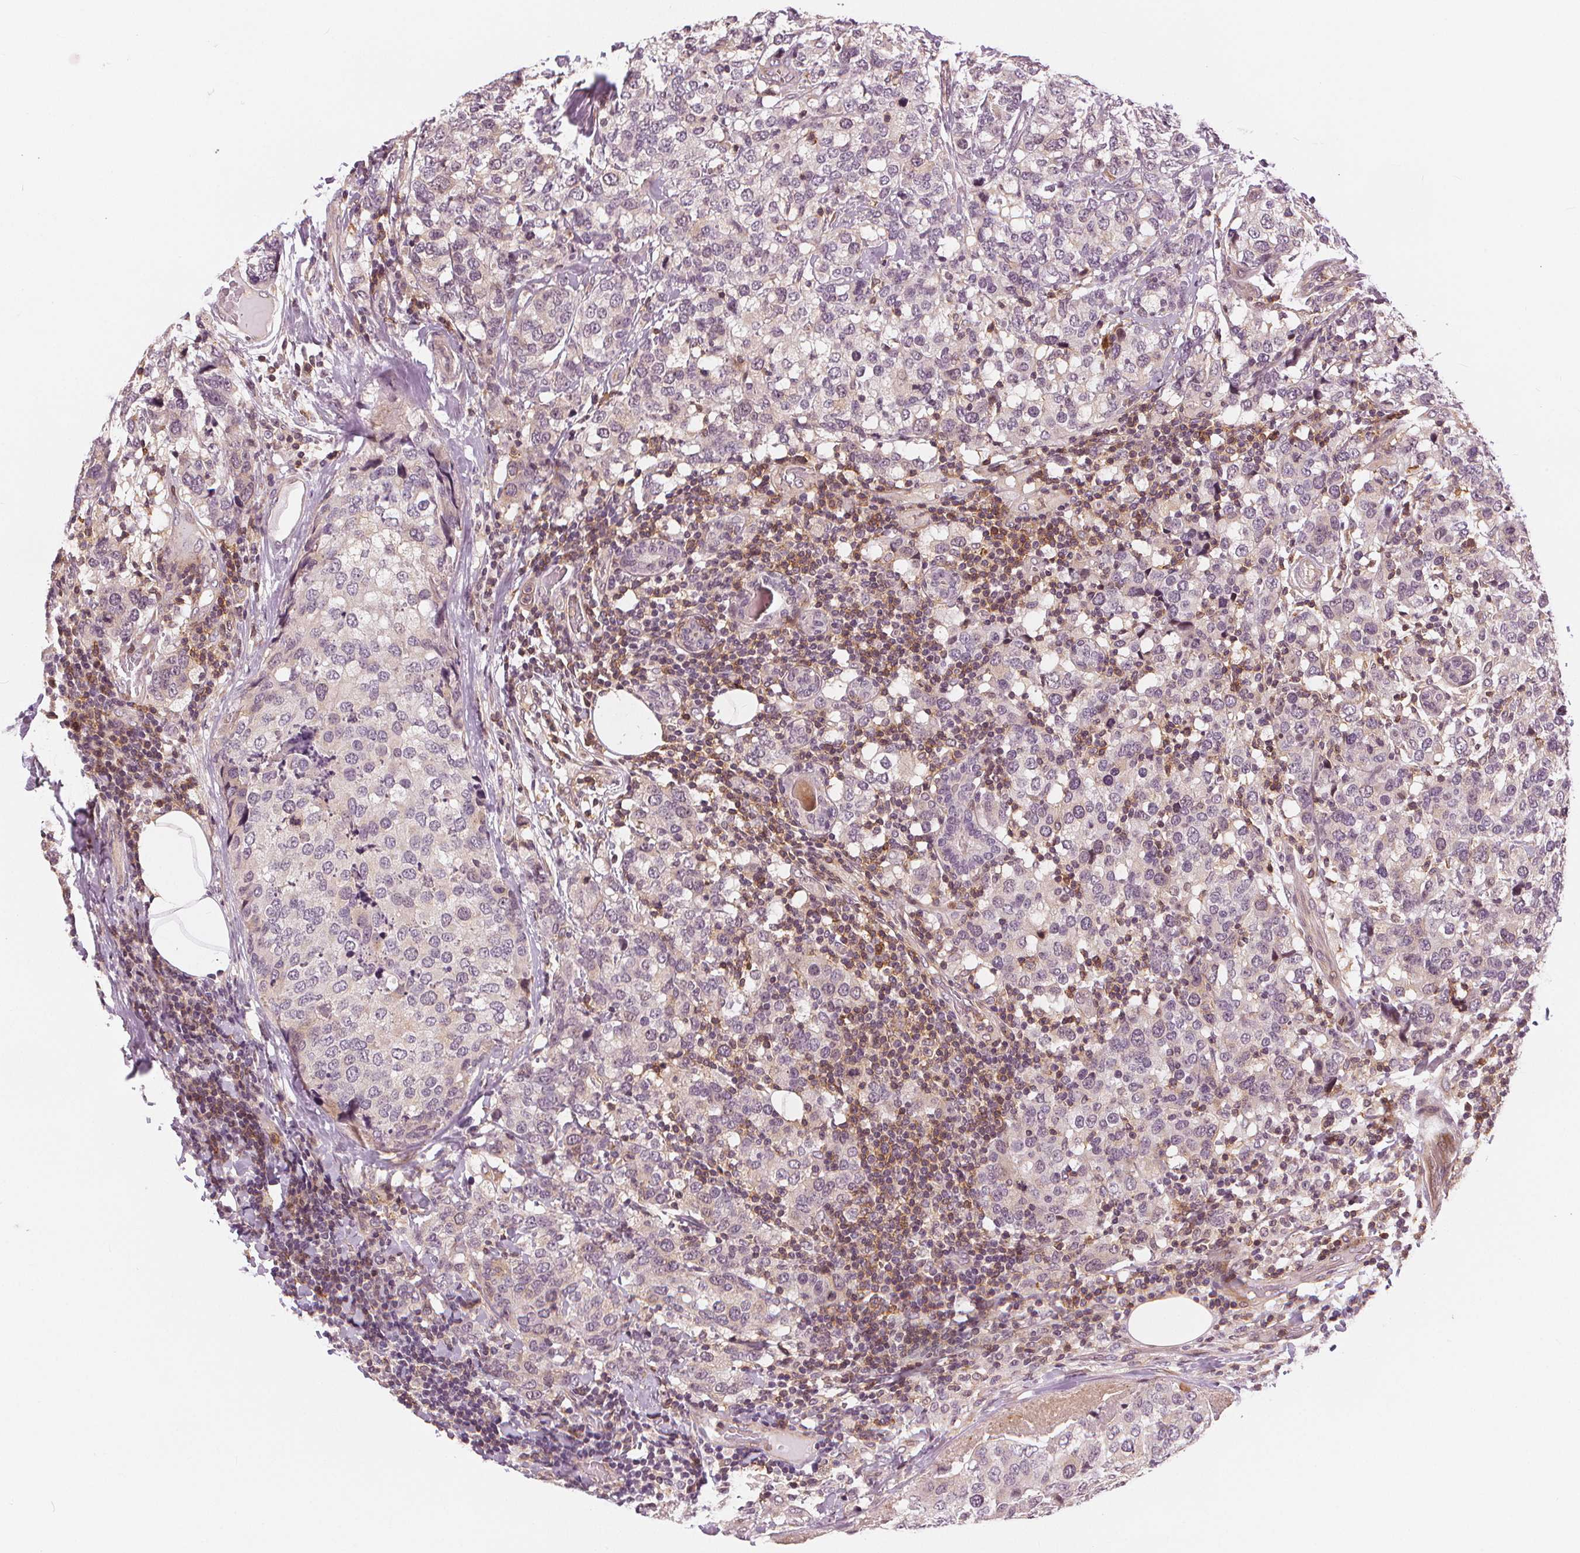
{"staining": {"intensity": "negative", "quantity": "none", "location": "none"}, "tissue": "breast cancer", "cell_type": "Tumor cells", "image_type": "cancer", "snomed": [{"axis": "morphology", "description": "Lobular carcinoma"}, {"axis": "topography", "description": "Breast"}], "caption": "Immunohistochemistry photomicrograph of neoplastic tissue: lobular carcinoma (breast) stained with DAB reveals no significant protein staining in tumor cells. Brightfield microscopy of immunohistochemistry stained with DAB (3,3'-diaminobenzidine) (brown) and hematoxylin (blue), captured at high magnification.", "gene": "SLC34A1", "patient": {"sex": "female", "age": 59}}